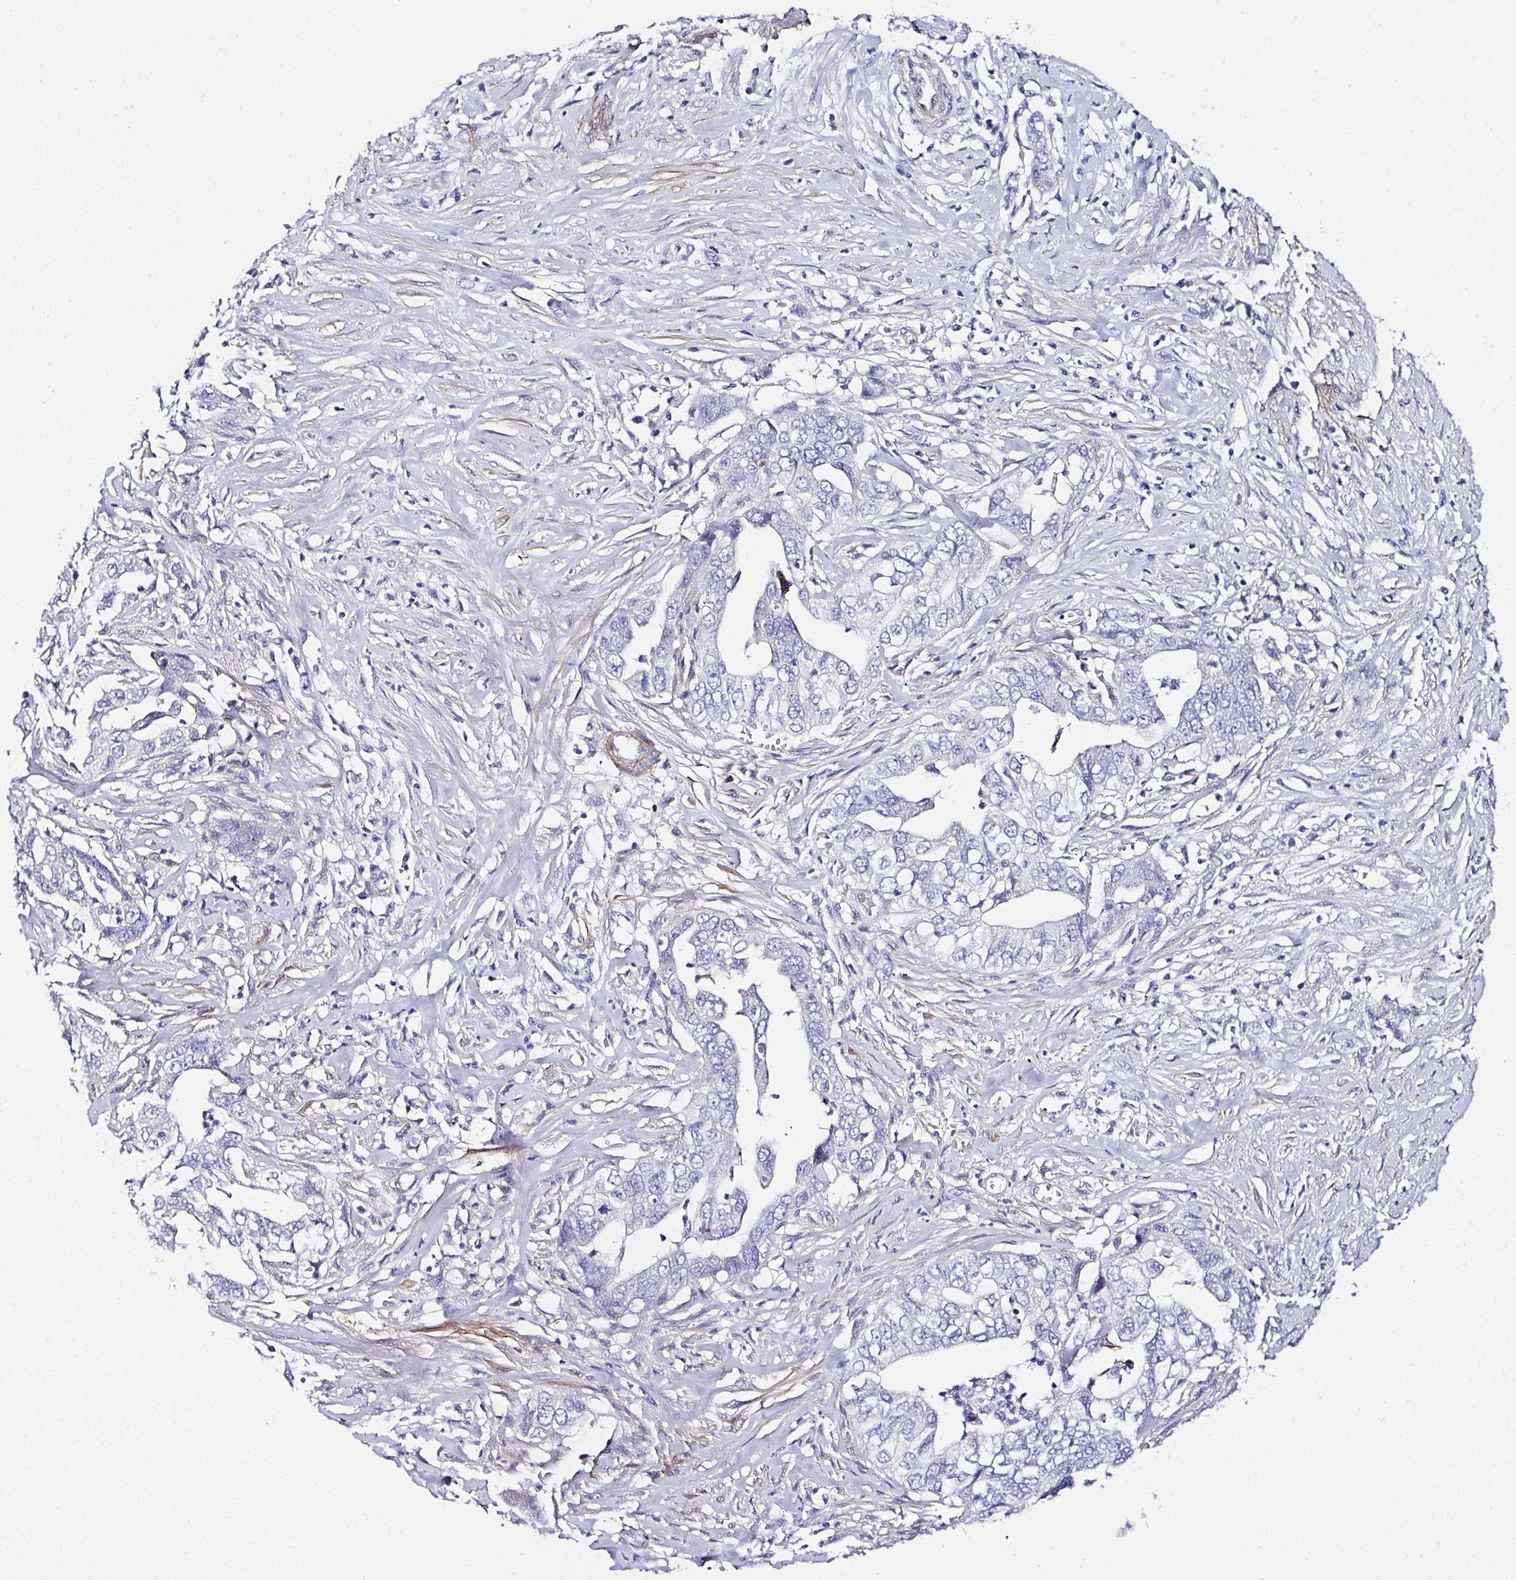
{"staining": {"intensity": "negative", "quantity": "none", "location": "none"}, "tissue": "liver cancer", "cell_type": "Tumor cells", "image_type": "cancer", "snomed": [{"axis": "morphology", "description": "Cholangiocarcinoma"}, {"axis": "topography", "description": "Liver"}], "caption": "This is an immunohistochemistry photomicrograph of human liver cancer (cholangiocarcinoma). There is no staining in tumor cells.", "gene": "PPFIA4", "patient": {"sex": "female", "age": 79}}